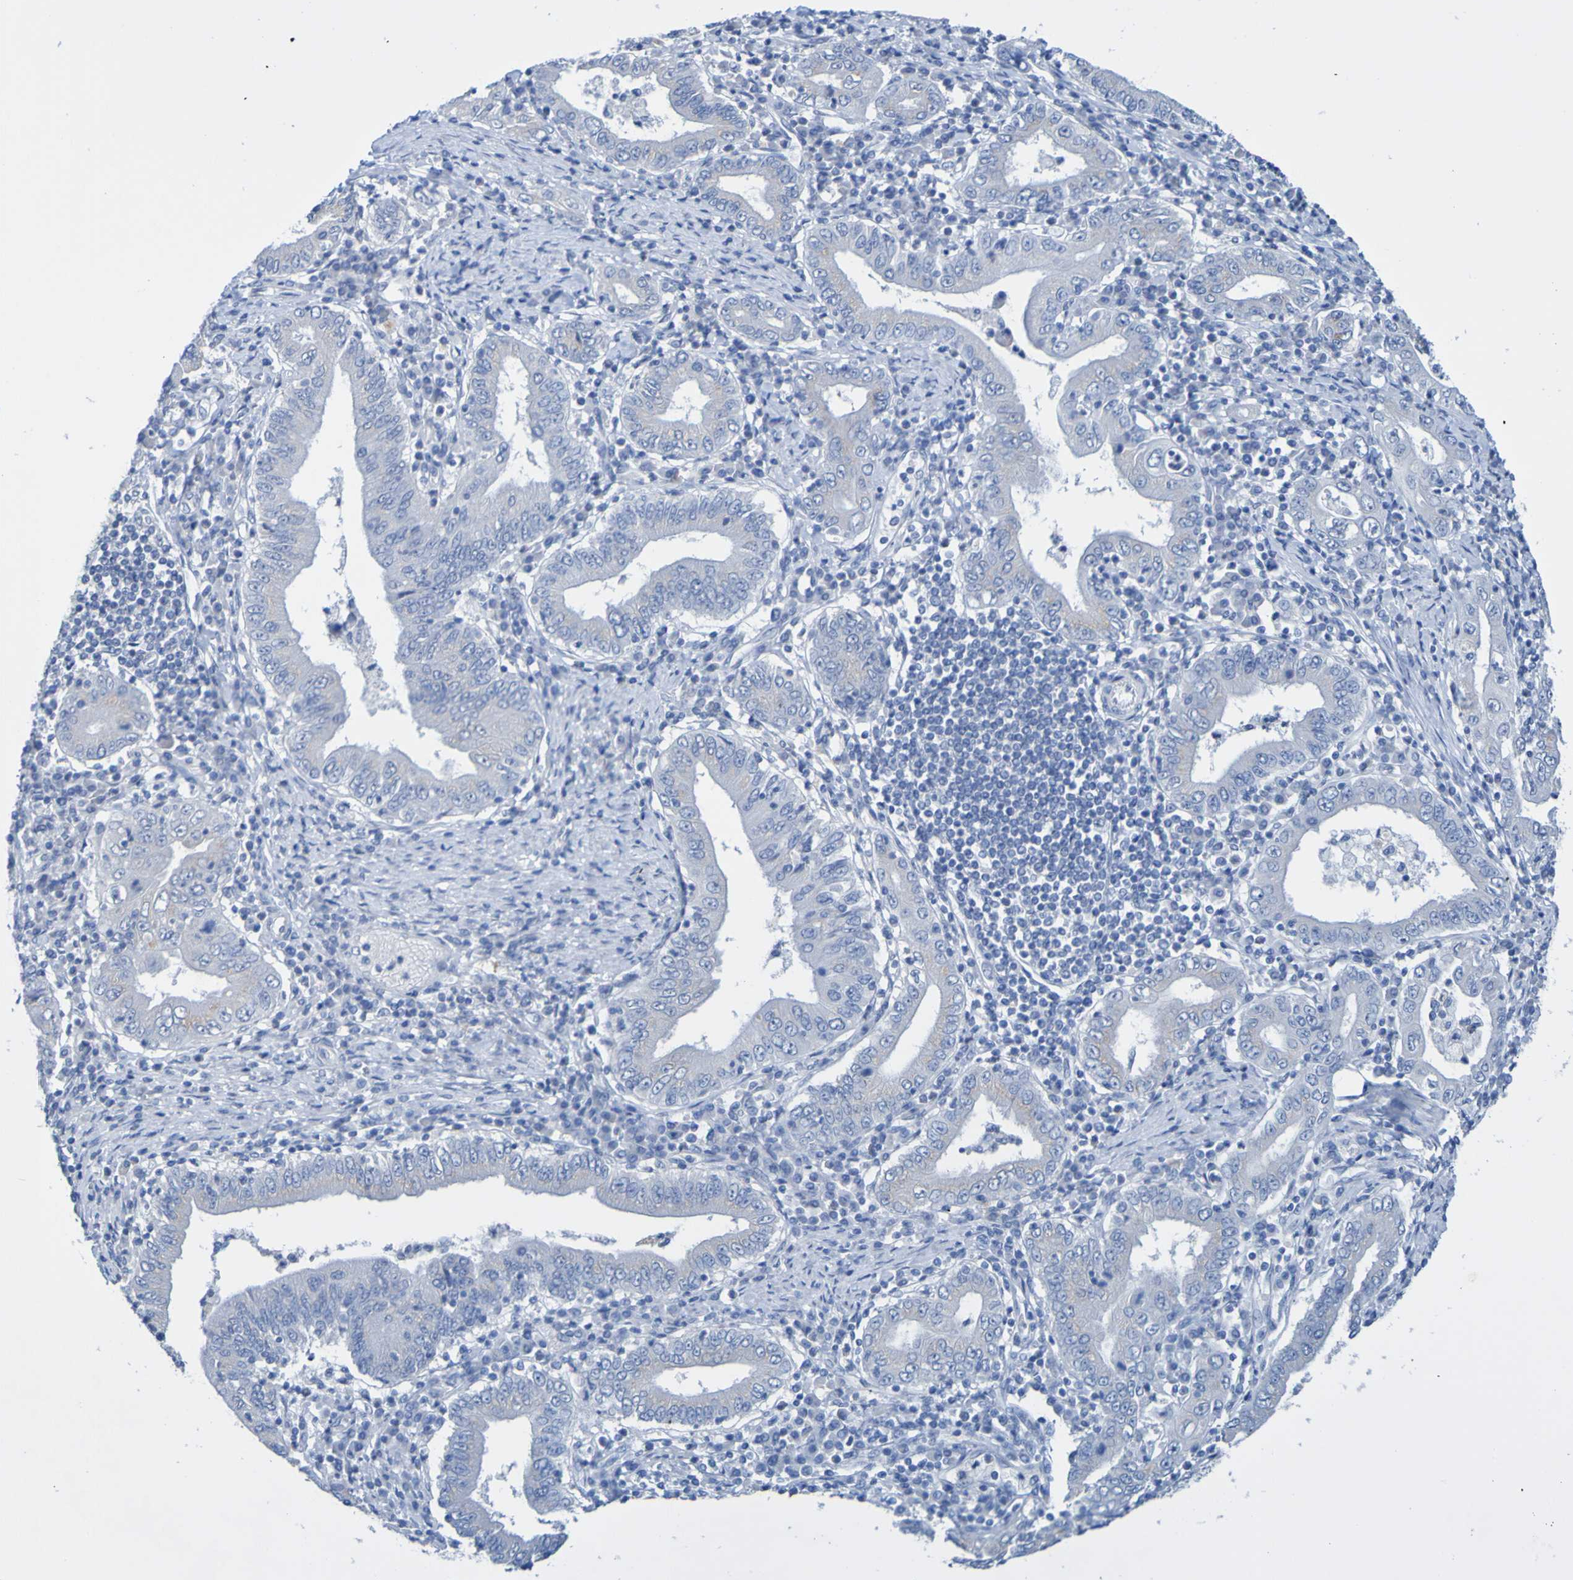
{"staining": {"intensity": "negative", "quantity": "none", "location": "none"}, "tissue": "stomach cancer", "cell_type": "Tumor cells", "image_type": "cancer", "snomed": [{"axis": "morphology", "description": "Normal tissue, NOS"}, {"axis": "morphology", "description": "Adenocarcinoma, NOS"}, {"axis": "topography", "description": "Esophagus"}, {"axis": "topography", "description": "Stomach, upper"}, {"axis": "topography", "description": "Peripheral nerve tissue"}], "caption": "IHC histopathology image of stomach cancer stained for a protein (brown), which exhibits no positivity in tumor cells.", "gene": "ACMSD", "patient": {"sex": "male", "age": 62}}